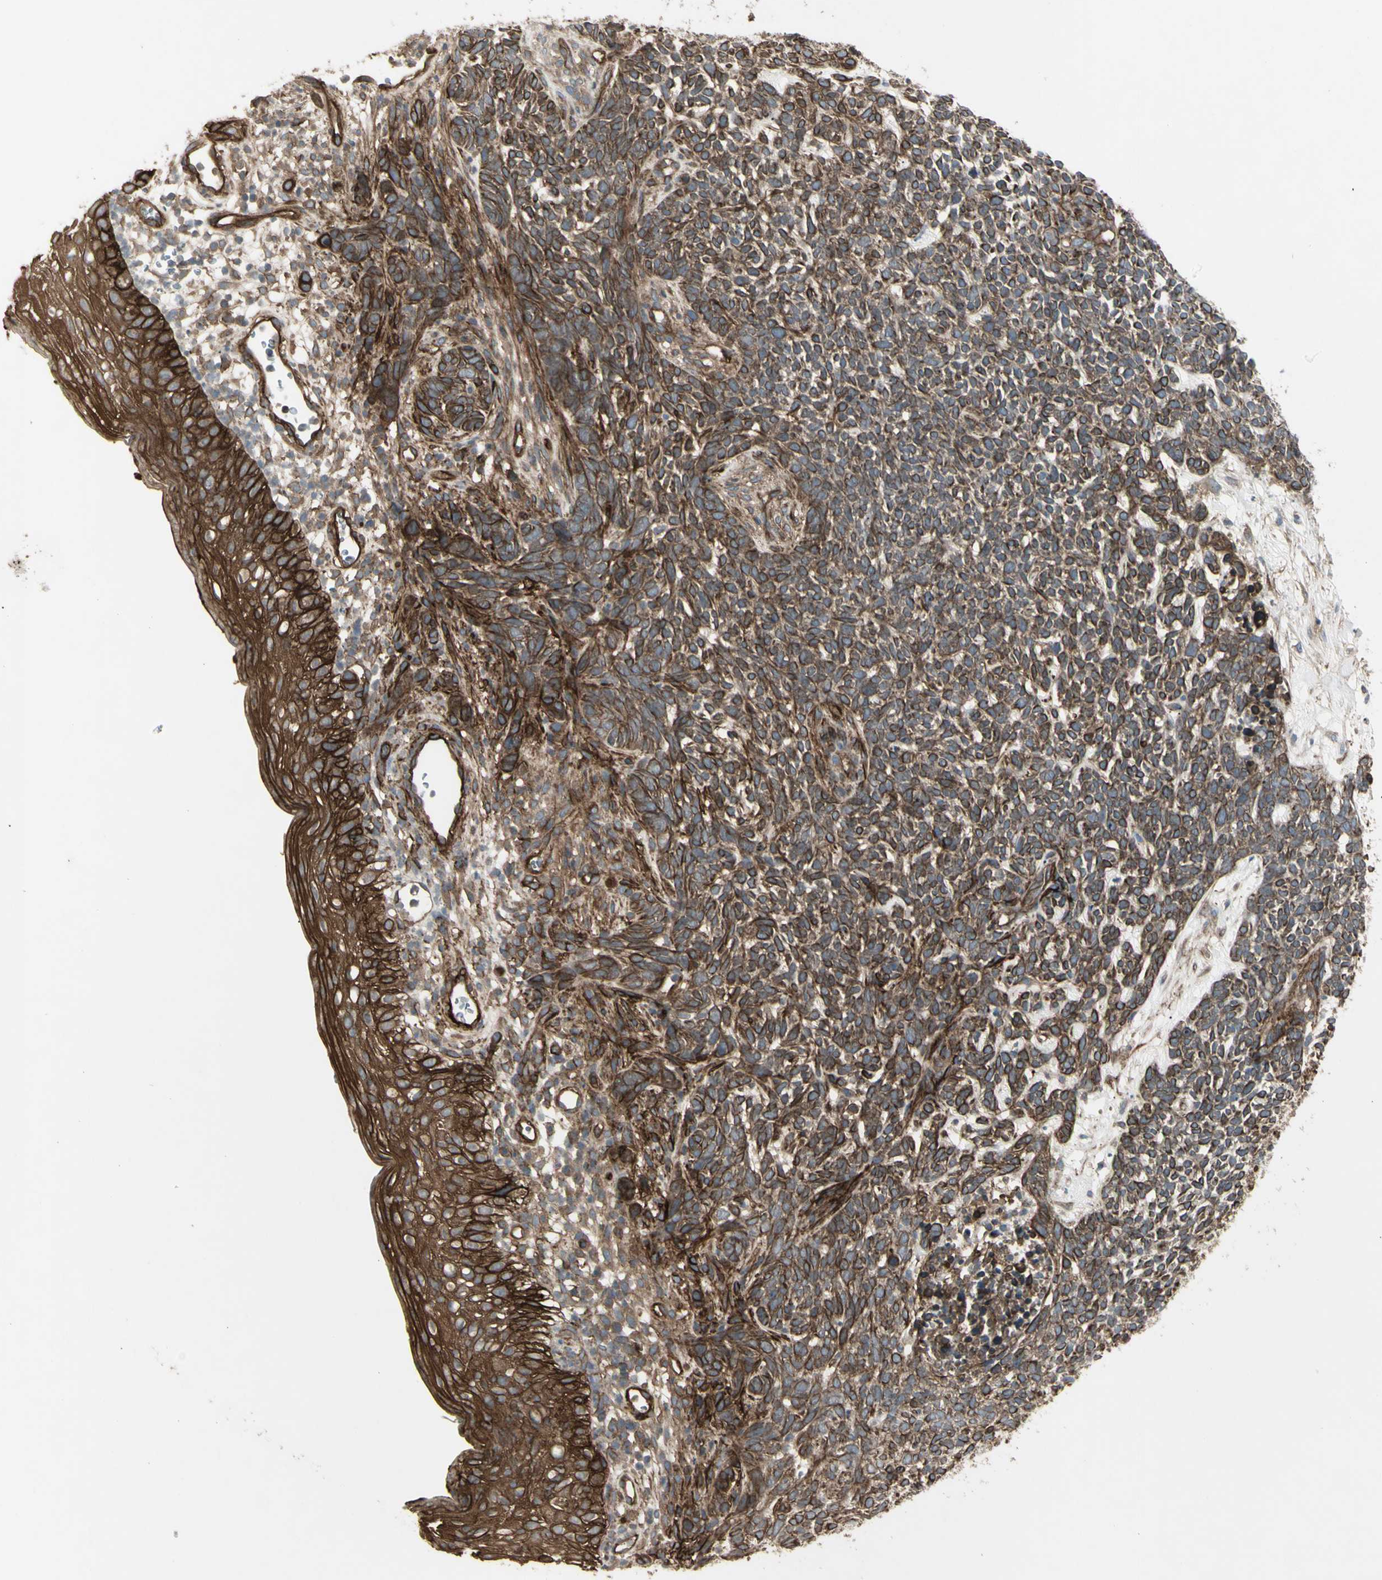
{"staining": {"intensity": "moderate", "quantity": ">75%", "location": "cytoplasmic/membranous"}, "tissue": "skin cancer", "cell_type": "Tumor cells", "image_type": "cancer", "snomed": [{"axis": "morphology", "description": "Basal cell carcinoma"}, {"axis": "topography", "description": "Skin"}], "caption": "Immunohistochemical staining of human skin basal cell carcinoma exhibits medium levels of moderate cytoplasmic/membranous protein positivity in approximately >75% of tumor cells.", "gene": "CD276", "patient": {"sex": "female", "age": 84}}